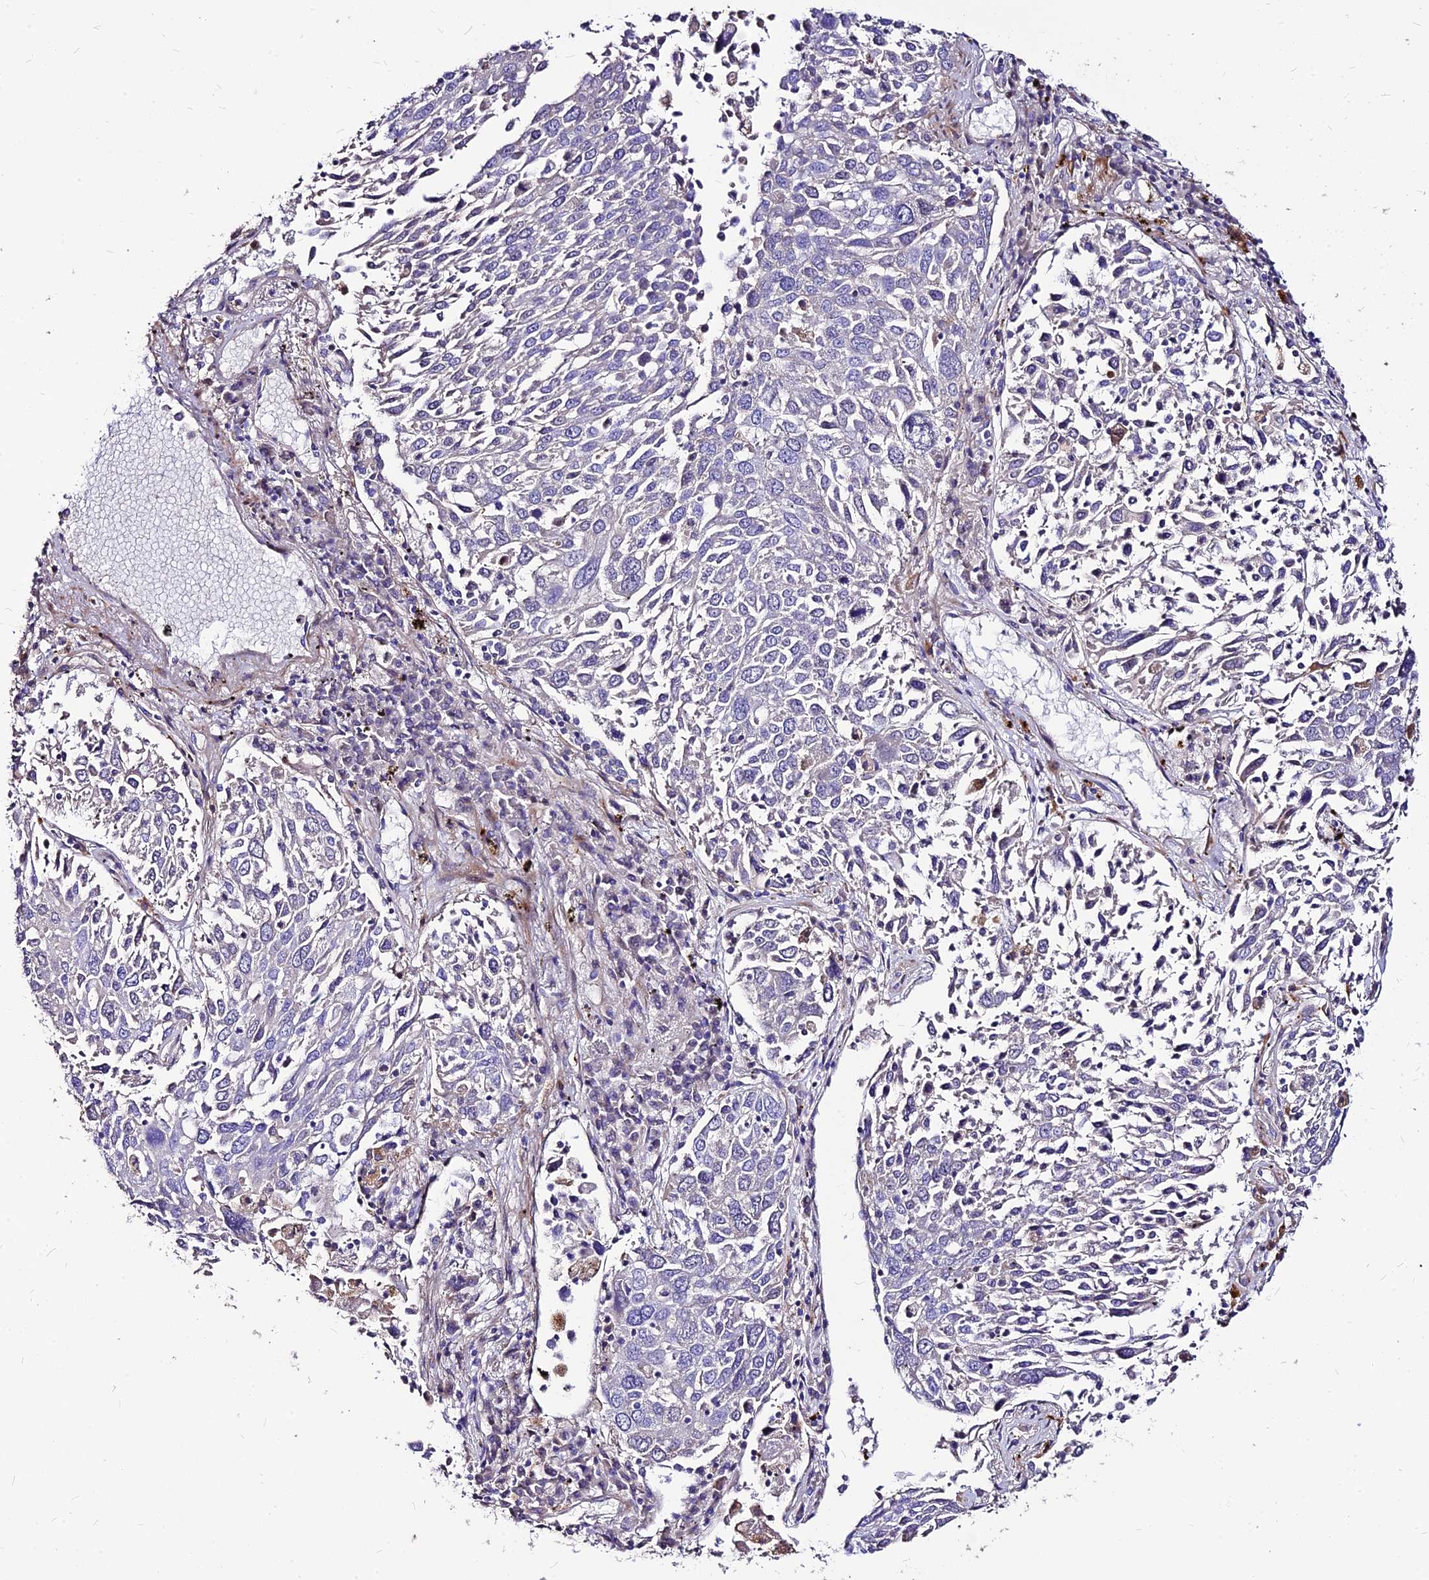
{"staining": {"intensity": "negative", "quantity": "none", "location": "none"}, "tissue": "lung cancer", "cell_type": "Tumor cells", "image_type": "cancer", "snomed": [{"axis": "morphology", "description": "Squamous cell carcinoma, NOS"}, {"axis": "topography", "description": "Lung"}], "caption": "Lung squamous cell carcinoma stained for a protein using IHC reveals no expression tumor cells.", "gene": "RIMOC1", "patient": {"sex": "male", "age": 65}}